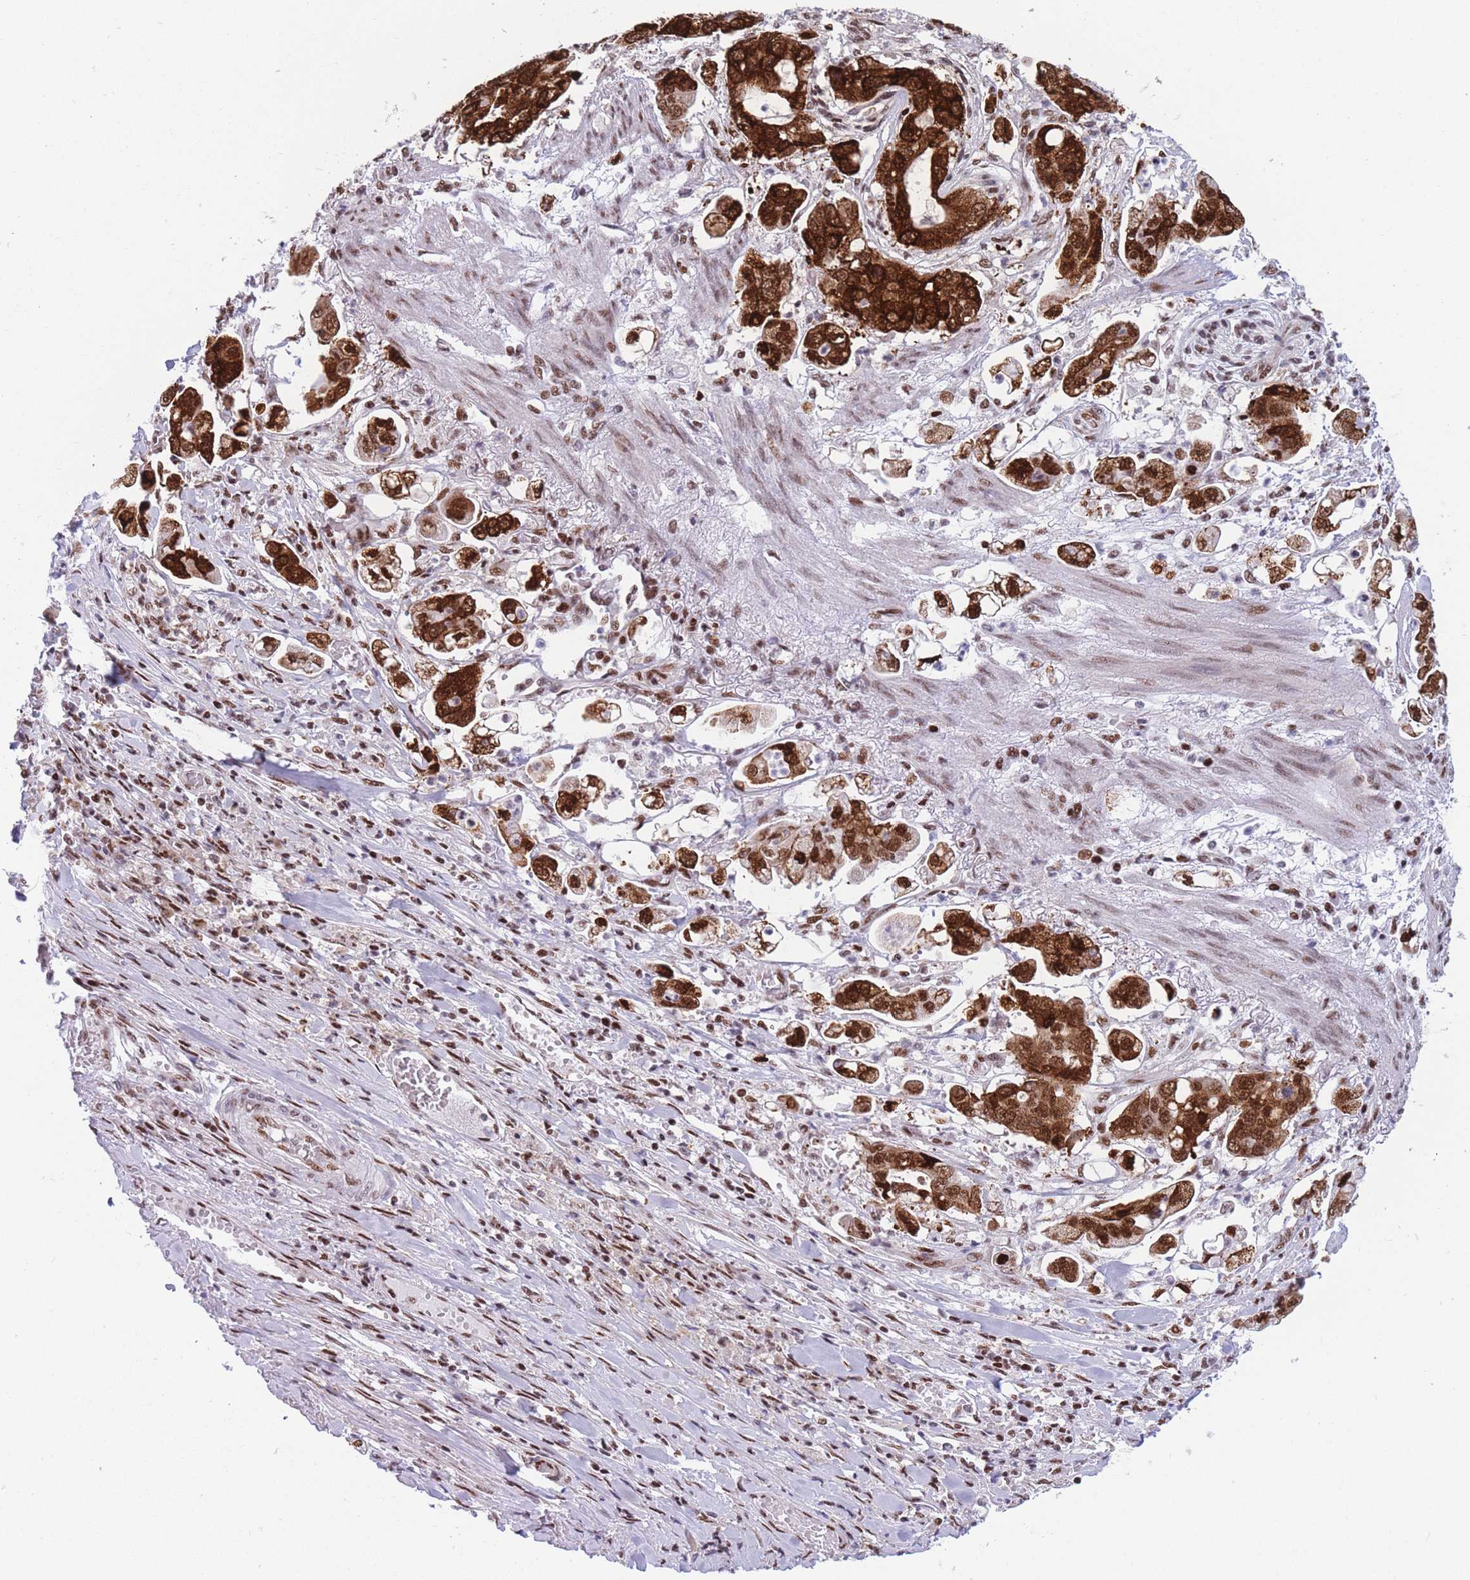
{"staining": {"intensity": "strong", "quantity": ">75%", "location": "cytoplasmic/membranous,nuclear"}, "tissue": "stomach cancer", "cell_type": "Tumor cells", "image_type": "cancer", "snomed": [{"axis": "morphology", "description": "Adenocarcinoma, NOS"}, {"axis": "topography", "description": "Stomach"}], "caption": "Brown immunohistochemical staining in human stomach adenocarcinoma demonstrates strong cytoplasmic/membranous and nuclear staining in approximately >75% of tumor cells.", "gene": "DNAJC3", "patient": {"sex": "male", "age": 62}}